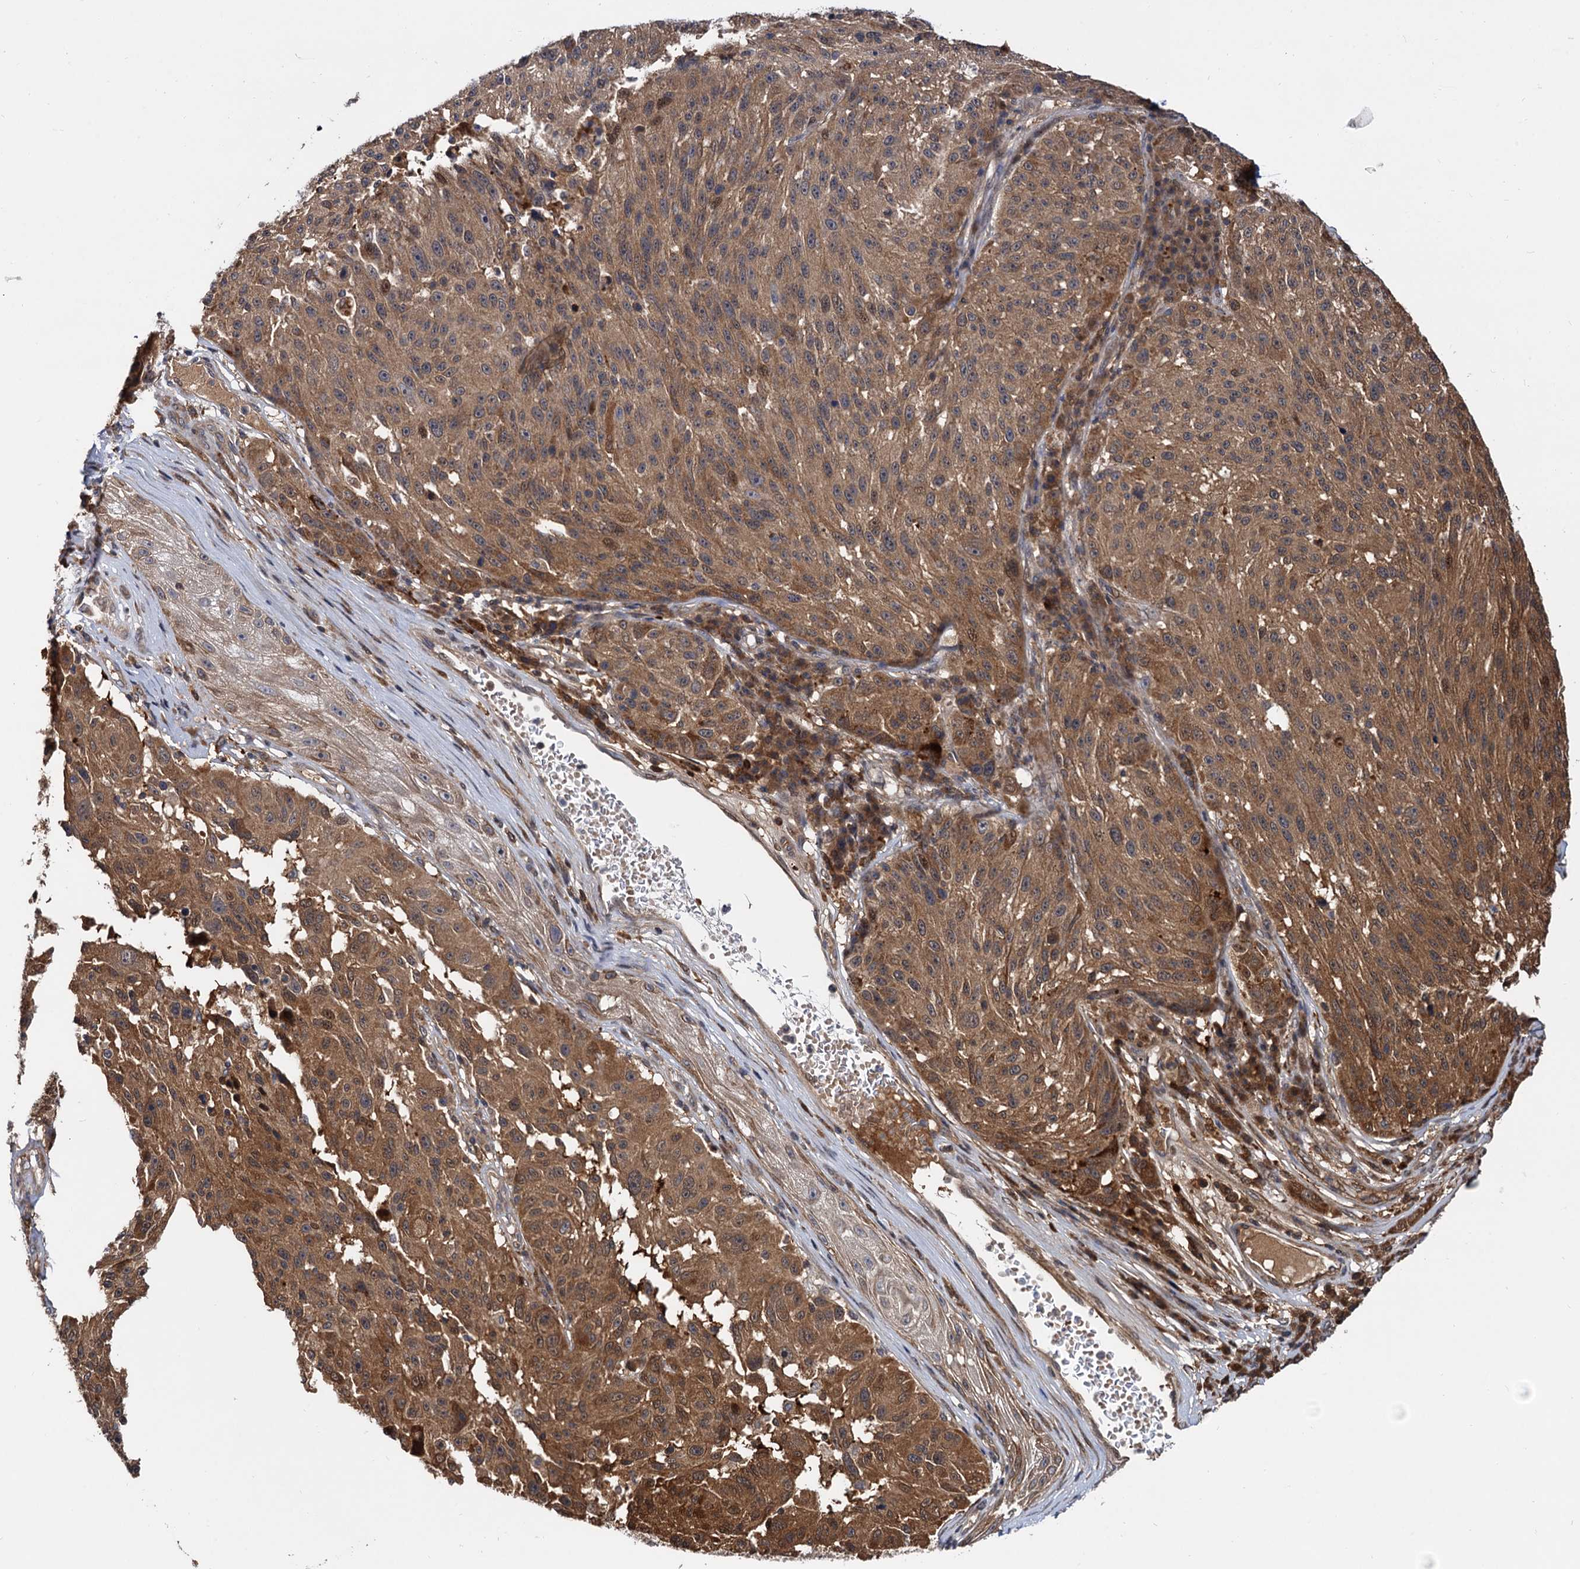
{"staining": {"intensity": "moderate", "quantity": ">75%", "location": "cytoplasmic/membranous"}, "tissue": "melanoma", "cell_type": "Tumor cells", "image_type": "cancer", "snomed": [{"axis": "morphology", "description": "Malignant melanoma, NOS"}, {"axis": "topography", "description": "Skin"}], "caption": "Immunohistochemical staining of melanoma exhibits moderate cytoplasmic/membranous protein expression in about >75% of tumor cells. (brown staining indicates protein expression, while blue staining denotes nuclei).", "gene": "SELENOP", "patient": {"sex": "male", "age": 53}}